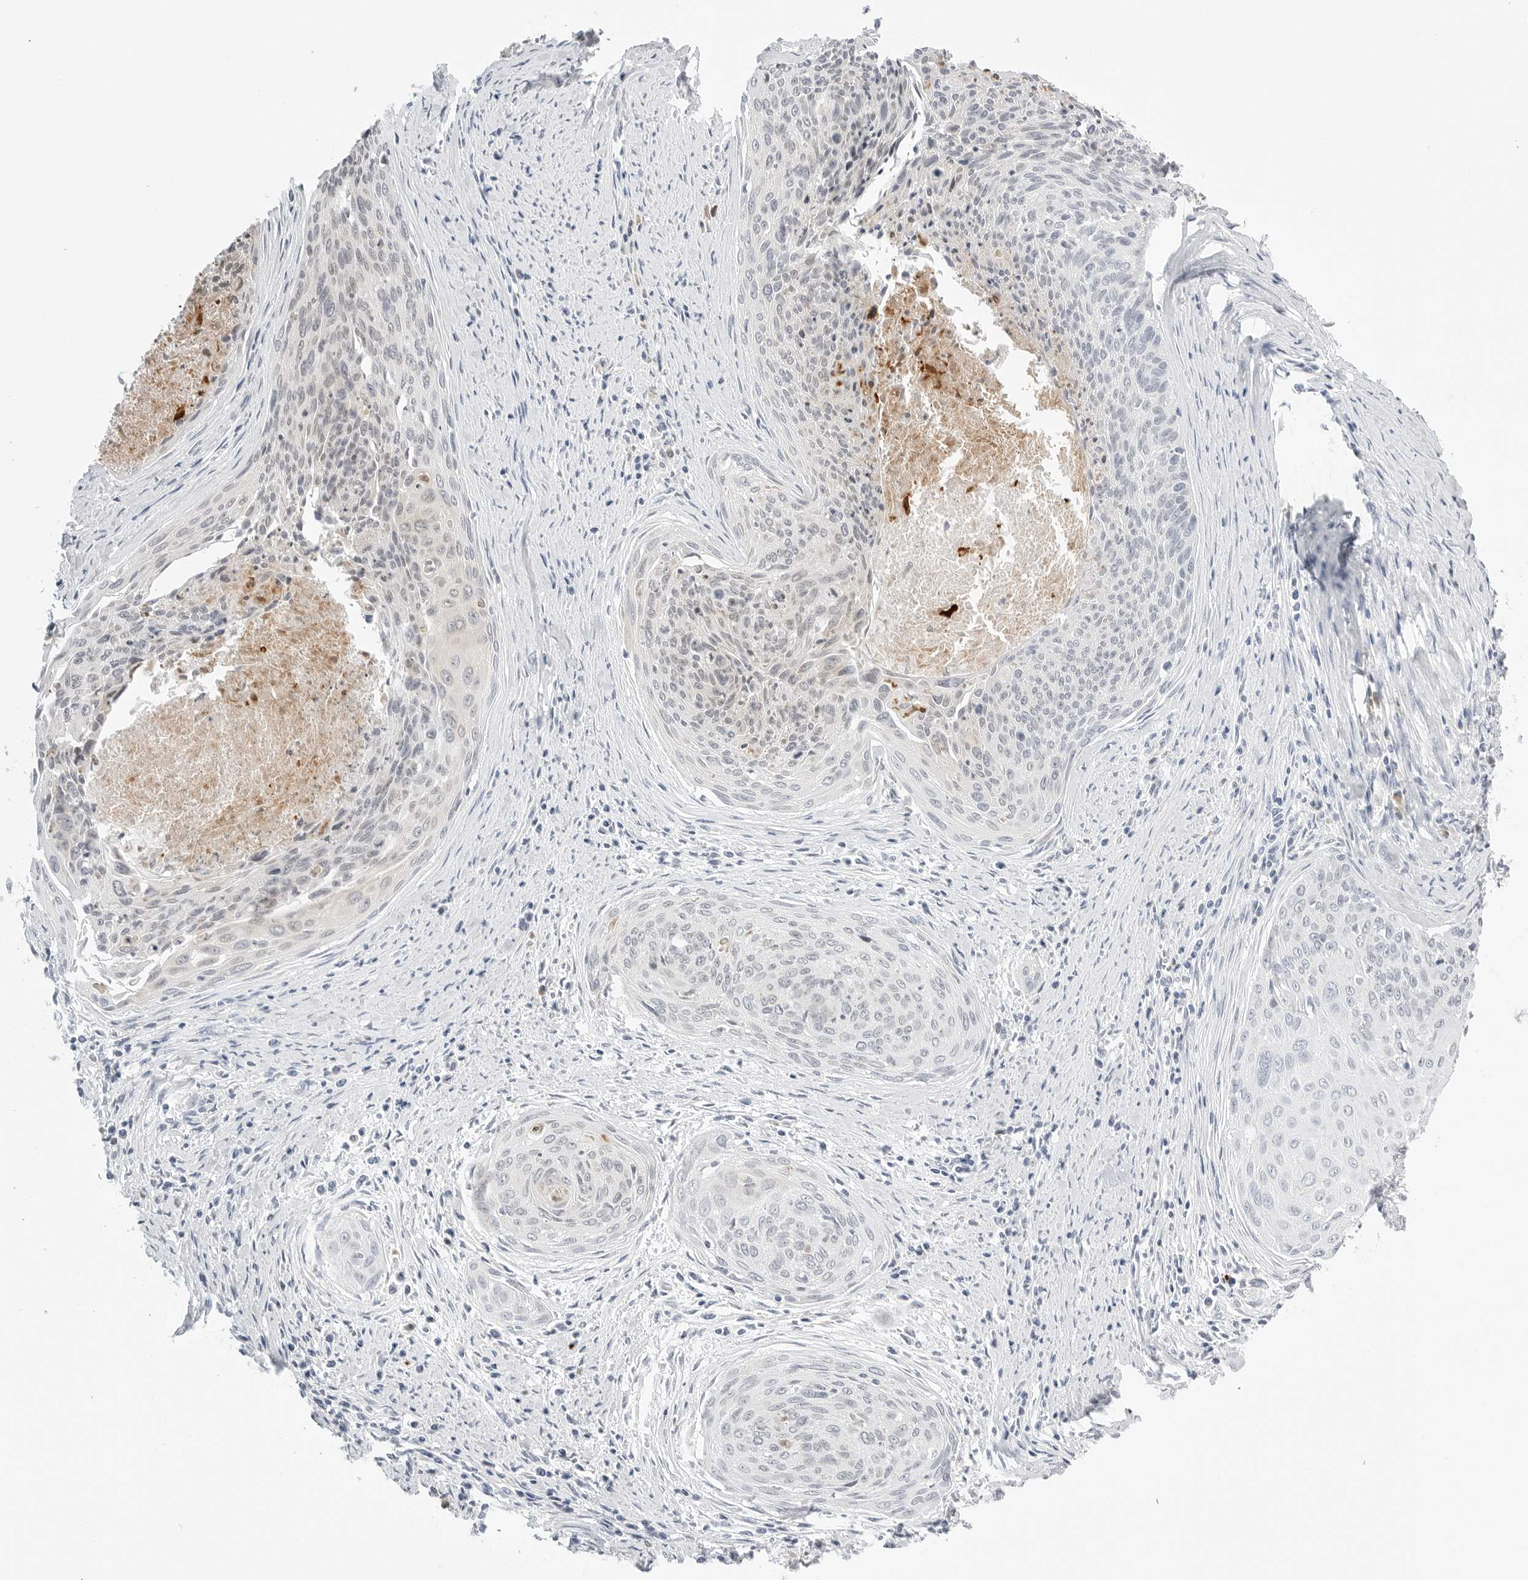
{"staining": {"intensity": "negative", "quantity": "none", "location": "none"}, "tissue": "cervical cancer", "cell_type": "Tumor cells", "image_type": "cancer", "snomed": [{"axis": "morphology", "description": "Squamous cell carcinoma, NOS"}, {"axis": "topography", "description": "Cervix"}], "caption": "A high-resolution image shows immunohistochemistry (IHC) staining of cervical cancer (squamous cell carcinoma), which displays no significant staining in tumor cells.", "gene": "RPN1", "patient": {"sex": "female", "age": 55}}